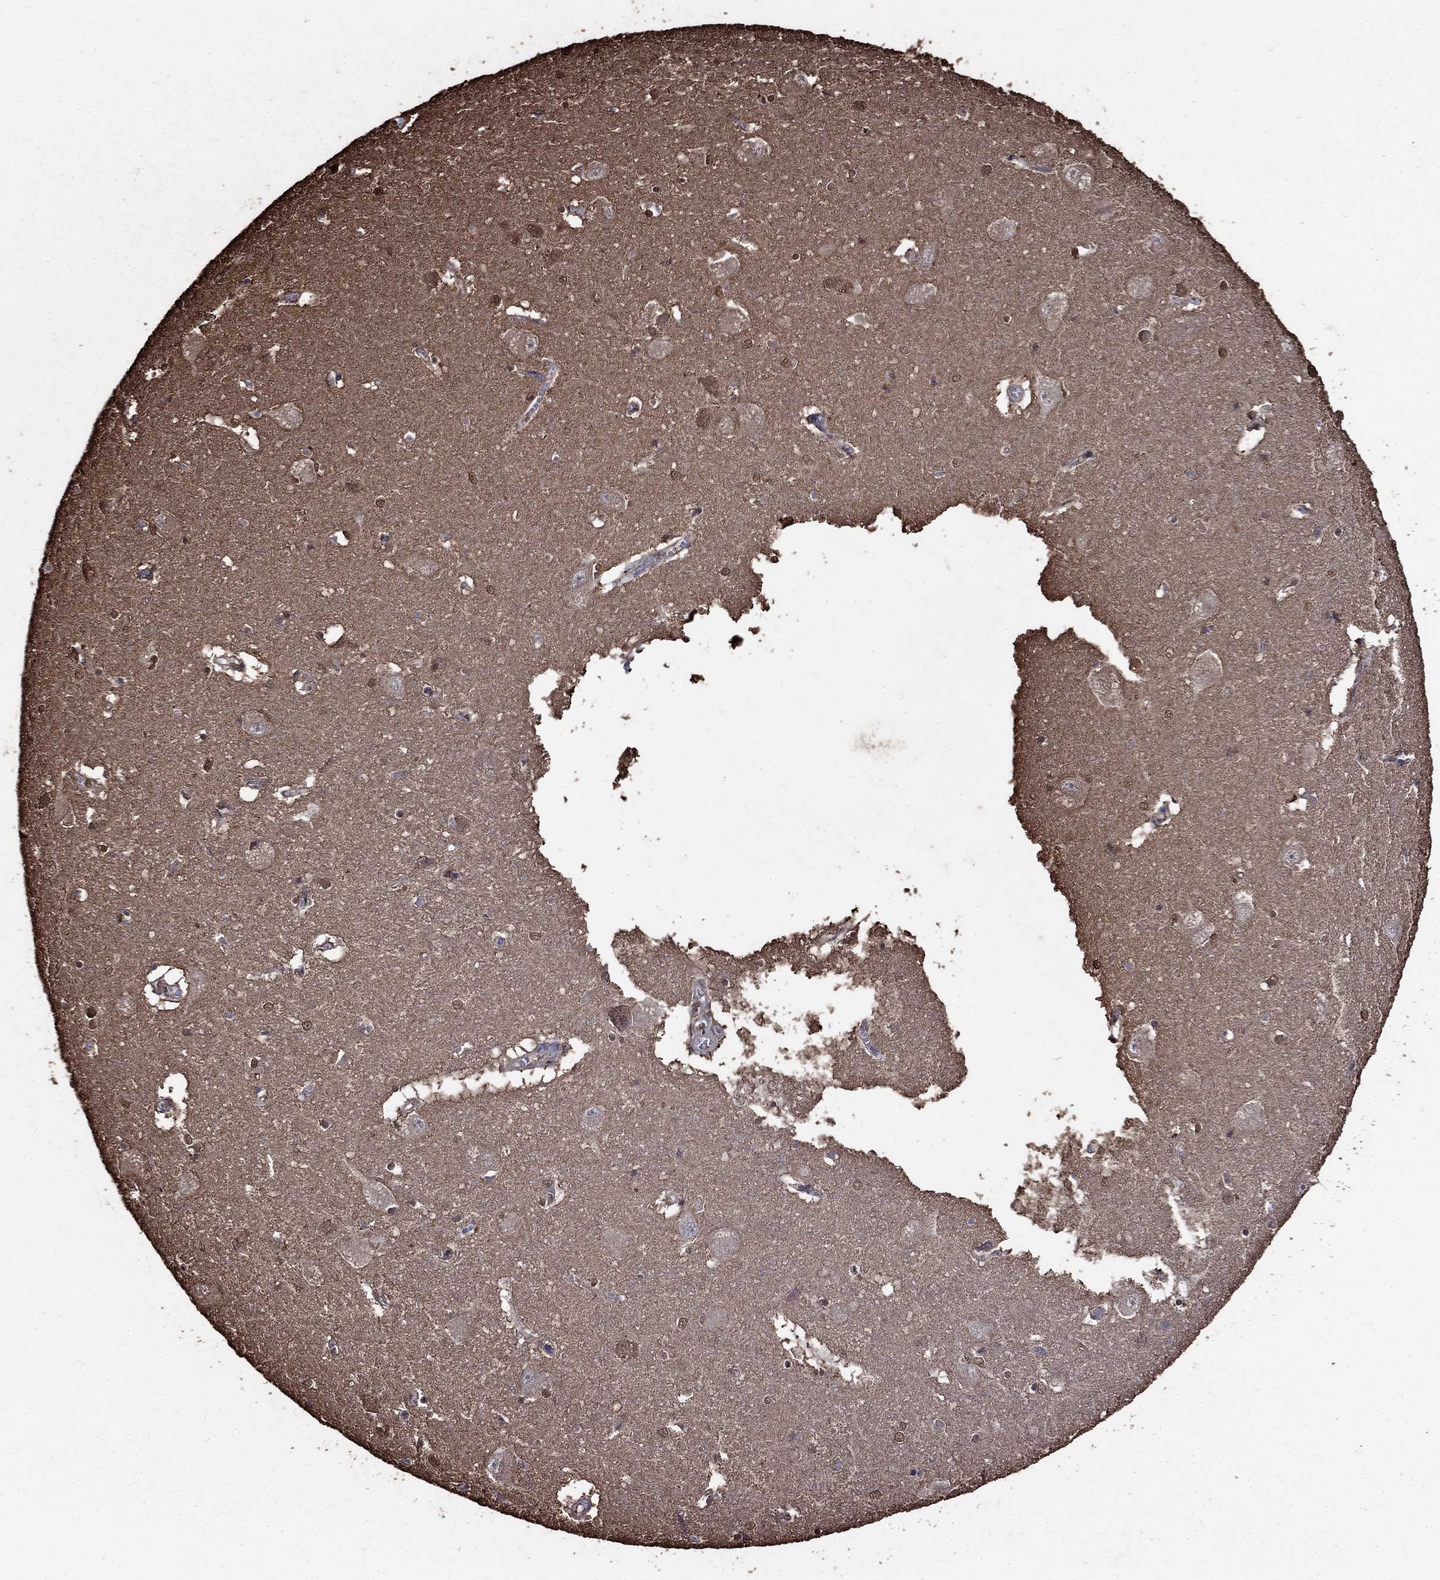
{"staining": {"intensity": "moderate", "quantity": "<25%", "location": "cytoplasmic/membranous,nuclear"}, "tissue": "caudate", "cell_type": "Glial cells", "image_type": "normal", "snomed": [{"axis": "morphology", "description": "Normal tissue, NOS"}, {"axis": "topography", "description": "Lateral ventricle wall"}], "caption": "IHC of unremarkable caudate demonstrates low levels of moderate cytoplasmic/membranous,nuclear expression in about <25% of glial cells. The staining was performed using DAB, with brown indicating positive protein expression. Nuclei are stained blue with hematoxylin.", "gene": "GAPDH", "patient": {"sex": "male", "age": 54}}